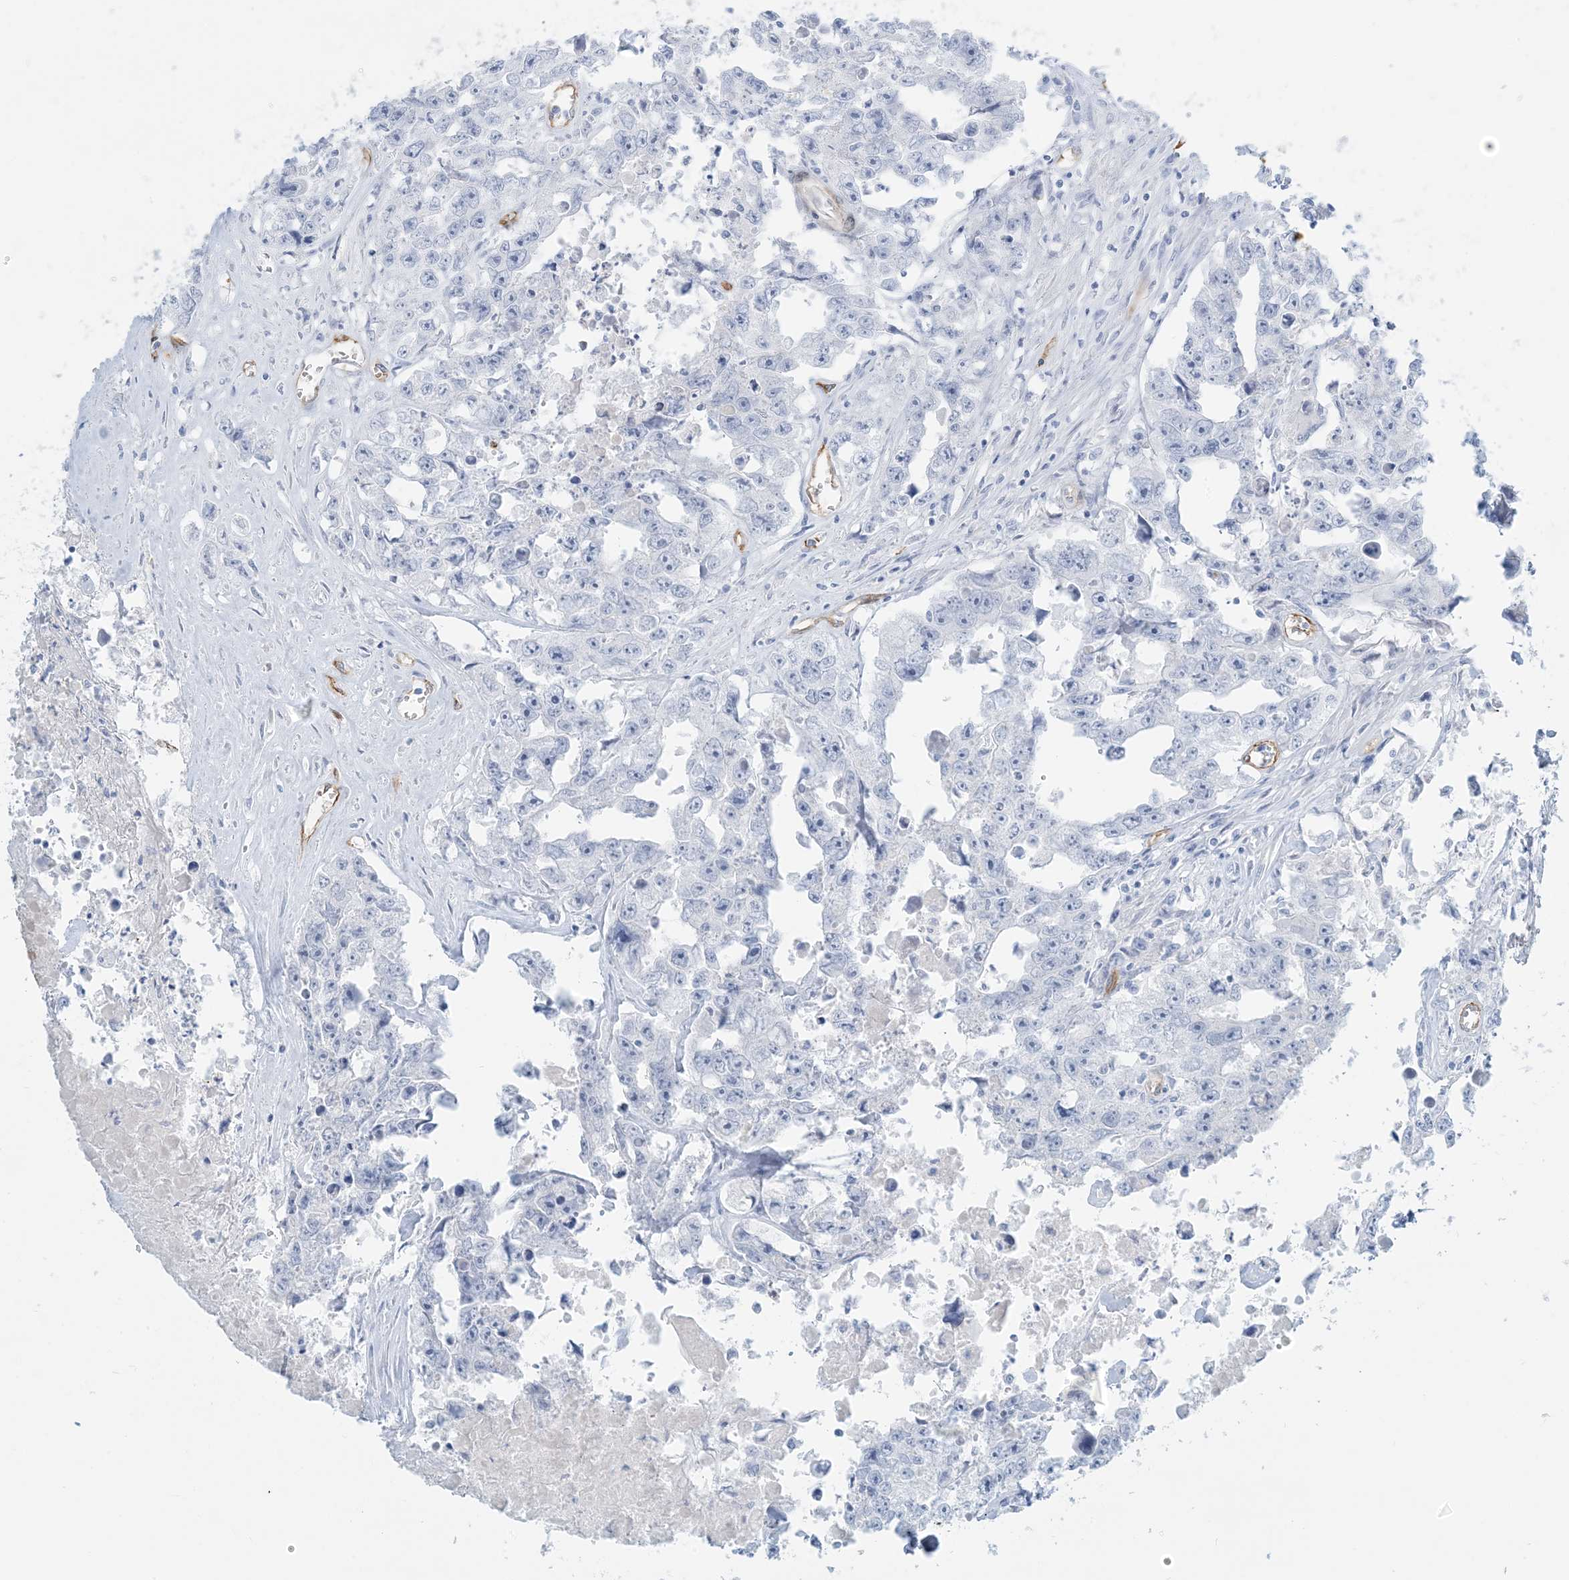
{"staining": {"intensity": "negative", "quantity": "none", "location": "none"}, "tissue": "testis cancer", "cell_type": "Tumor cells", "image_type": "cancer", "snomed": [{"axis": "morphology", "description": "Seminoma, NOS"}, {"axis": "morphology", "description": "Carcinoma, Embryonal, NOS"}, {"axis": "topography", "description": "Testis"}], "caption": "High magnification brightfield microscopy of testis cancer stained with DAB (brown) and counterstained with hematoxylin (blue): tumor cells show no significant staining.", "gene": "EPS8L3", "patient": {"sex": "male", "age": 43}}